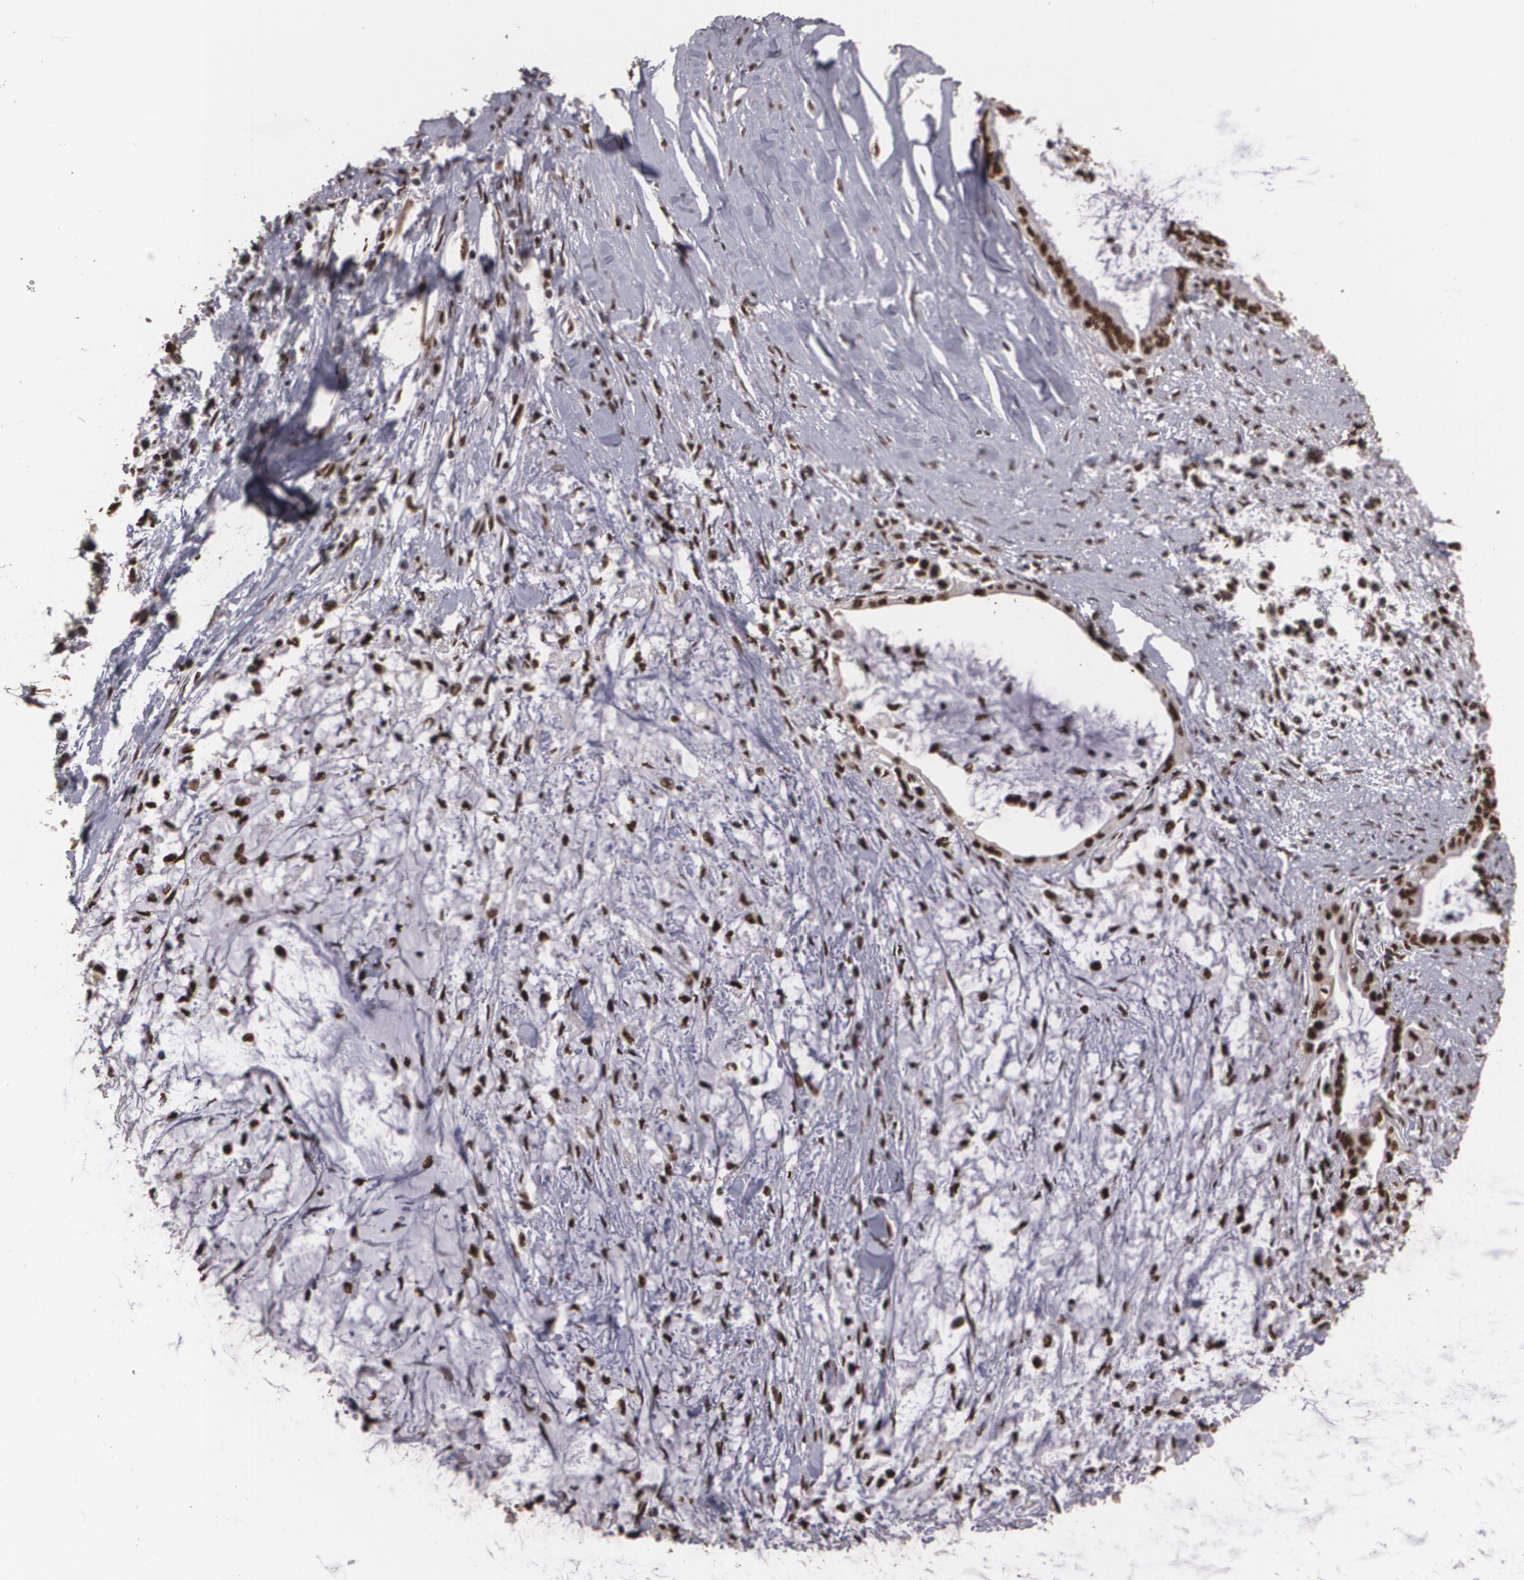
{"staining": {"intensity": "strong", "quantity": ">75%", "location": "nuclear"}, "tissue": "pancreatic cancer", "cell_type": "Tumor cells", "image_type": "cancer", "snomed": [{"axis": "morphology", "description": "Adenocarcinoma, NOS"}, {"axis": "topography", "description": "Pancreas"}], "caption": "Strong nuclear positivity is present in about >75% of tumor cells in pancreatic adenocarcinoma. (DAB IHC with brightfield microscopy, high magnification).", "gene": "RCOR1", "patient": {"sex": "female", "age": 64}}